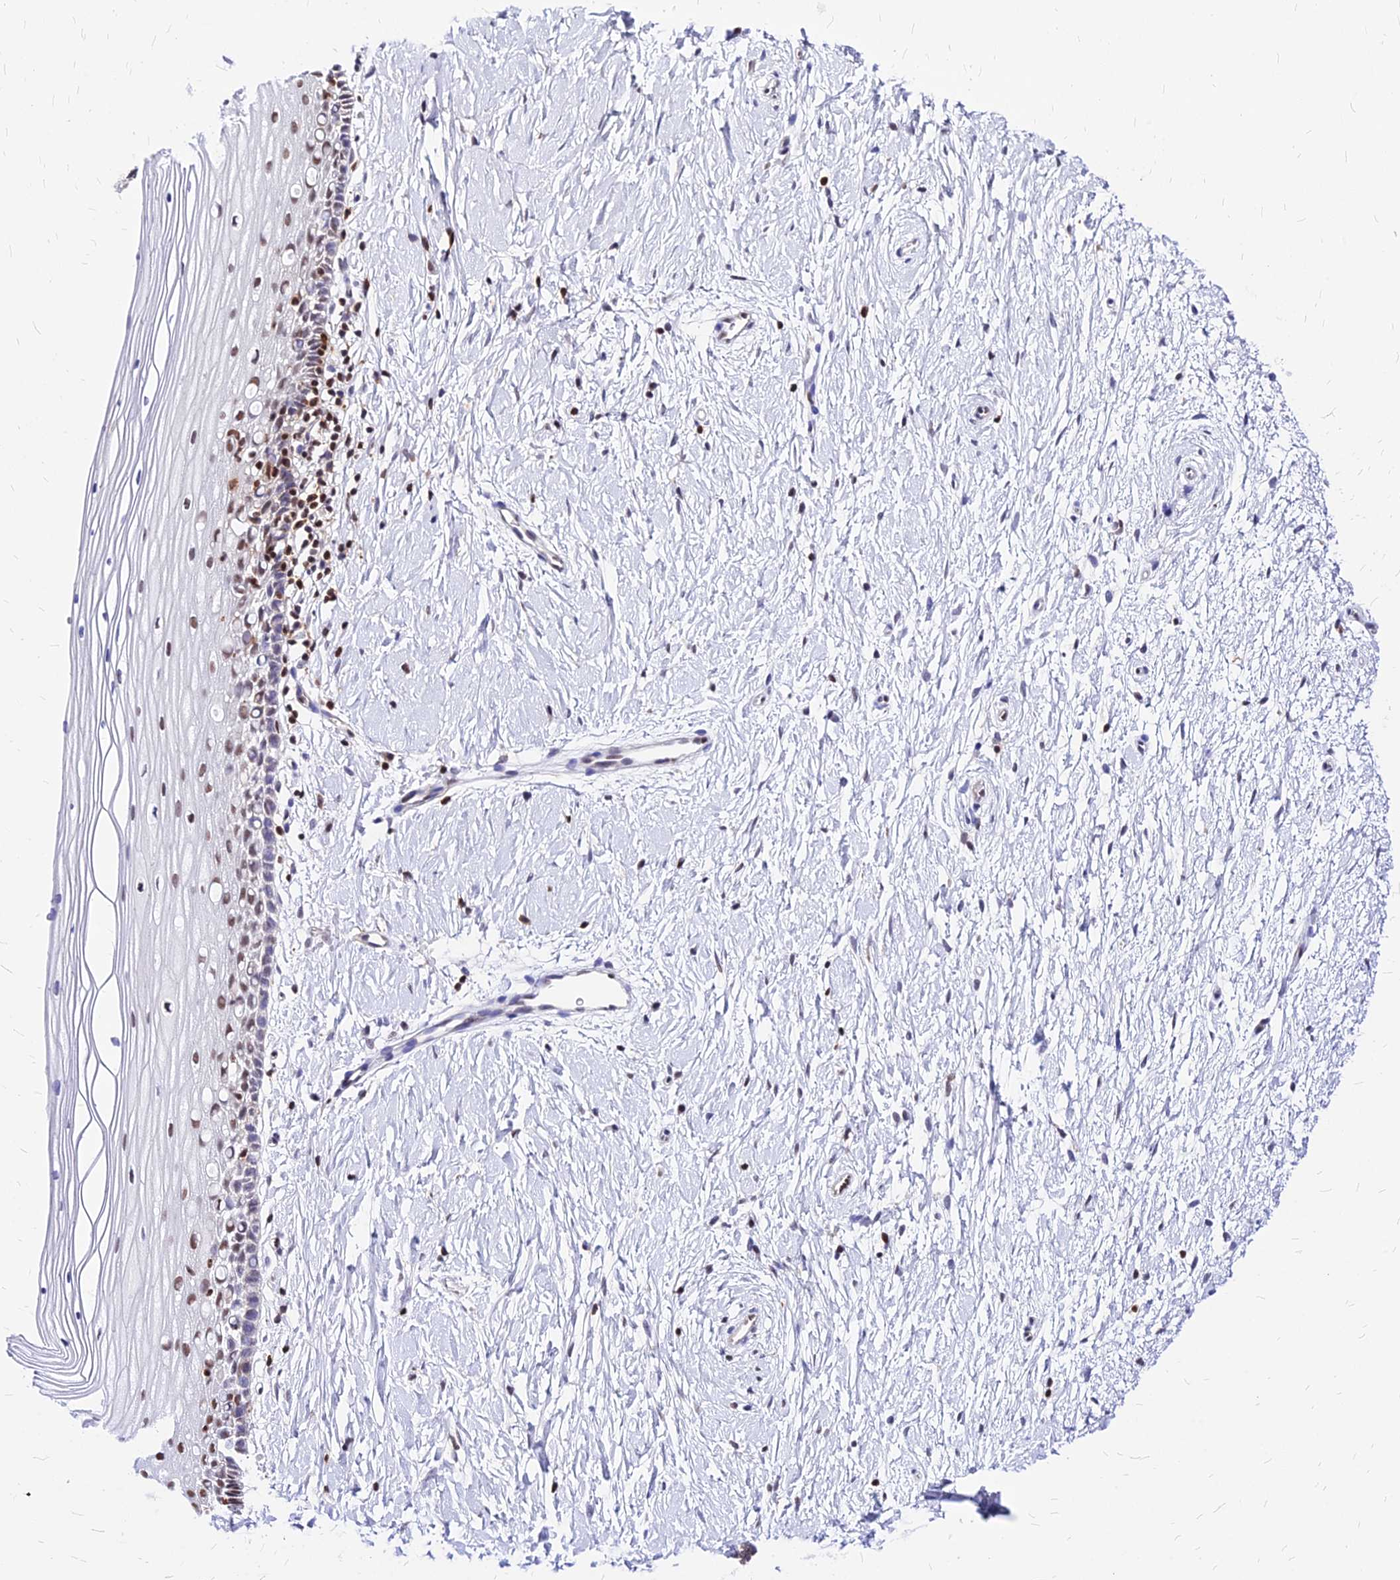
{"staining": {"intensity": "weak", "quantity": "25%-75%", "location": "nuclear"}, "tissue": "cervix", "cell_type": "Squamous epithelial cells", "image_type": "normal", "snomed": [{"axis": "morphology", "description": "Normal tissue, NOS"}, {"axis": "topography", "description": "Cervix"}], "caption": "DAB (3,3'-diaminobenzidine) immunohistochemical staining of benign cervix exhibits weak nuclear protein staining in about 25%-75% of squamous epithelial cells. The staining was performed using DAB (3,3'-diaminobenzidine), with brown indicating positive protein expression. Nuclei are stained blue with hematoxylin.", "gene": "PAXX", "patient": {"sex": "female", "age": 39}}